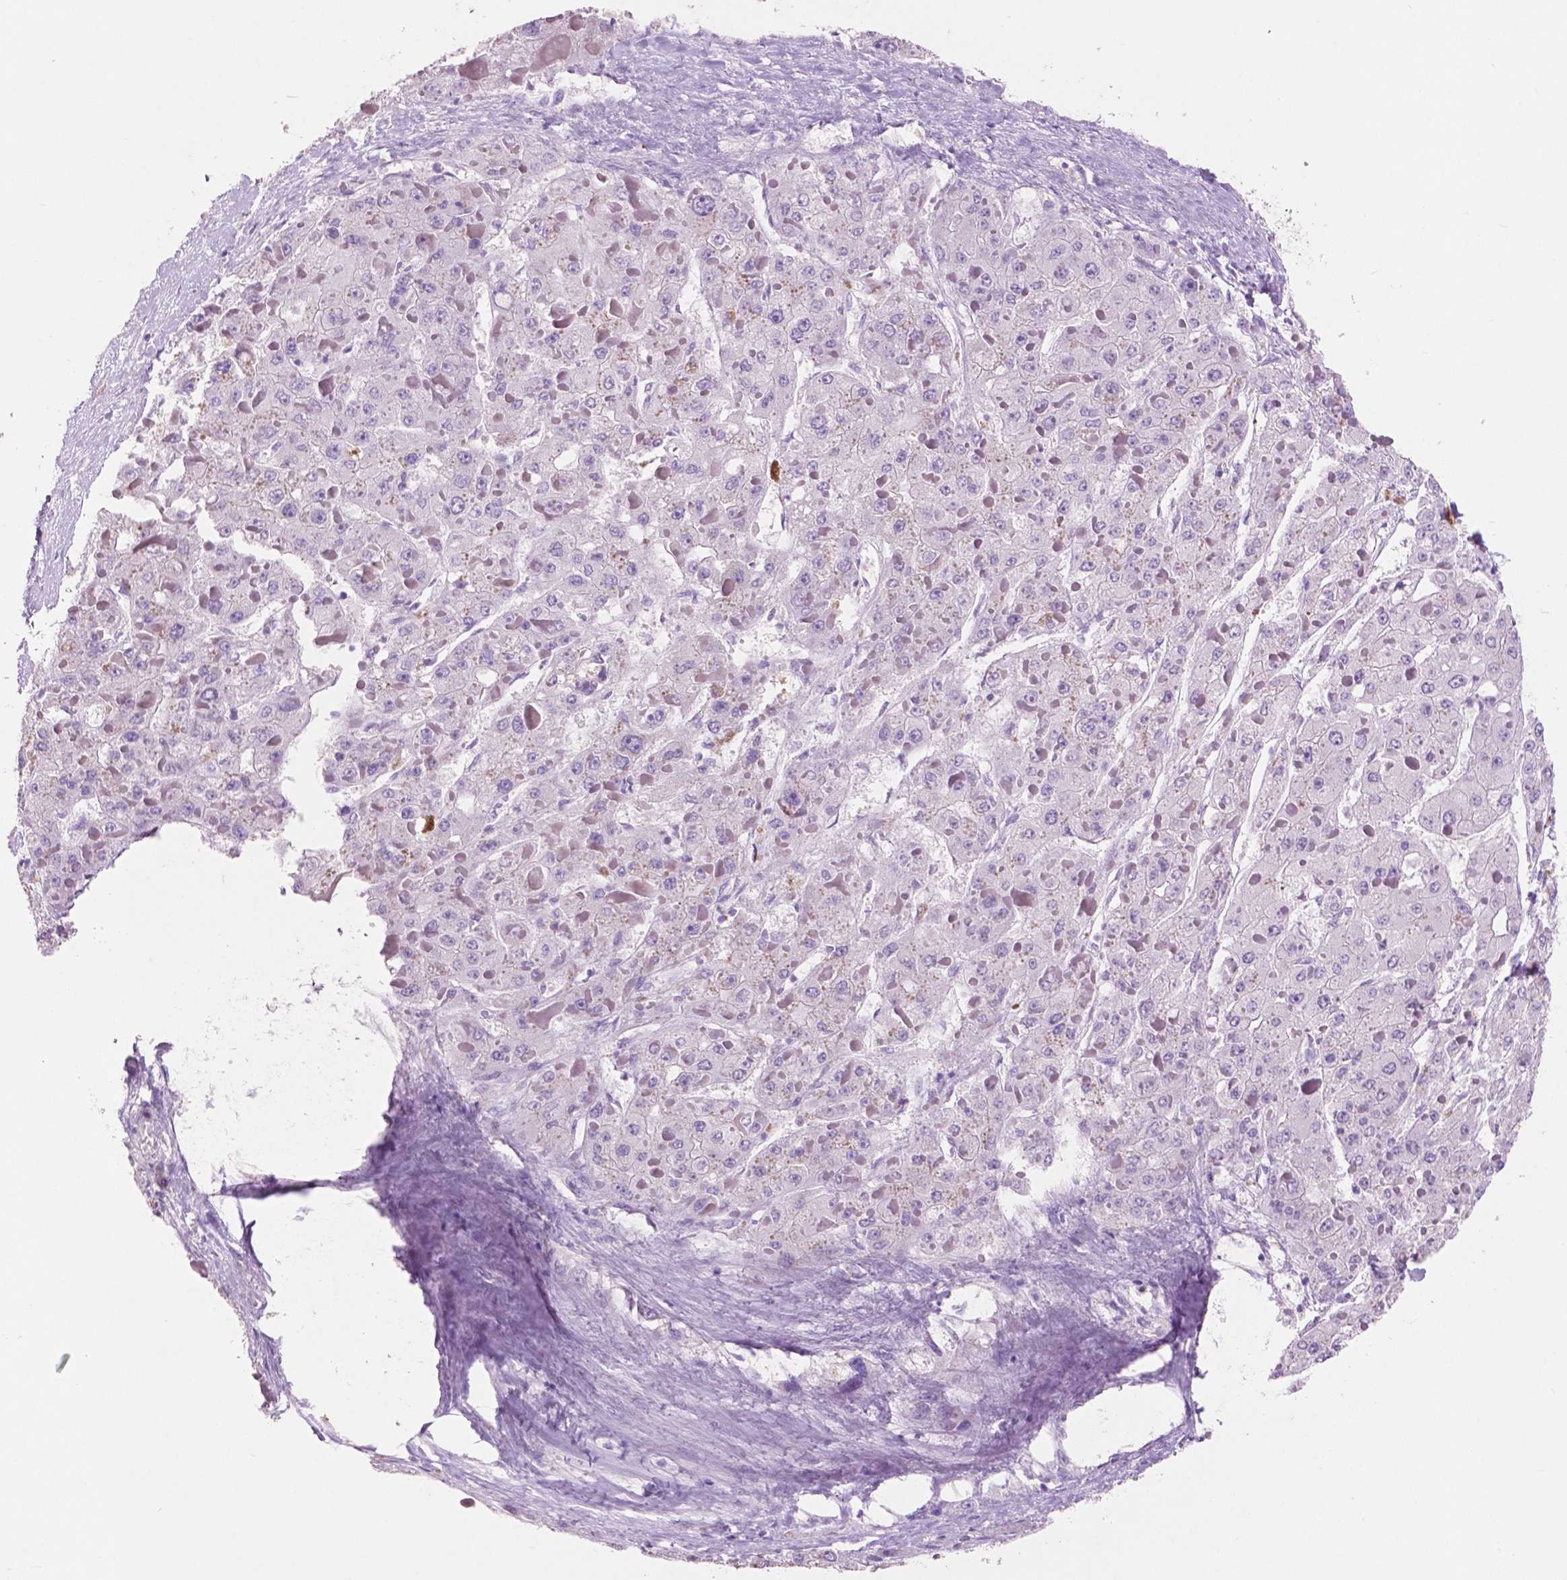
{"staining": {"intensity": "negative", "quantity": "none", "location": "none"}, "tissue": "liver cancer", "cell_type": "Tumor cells", "image_type": "cancer", "snomed": [{"axis": "morphology", "description": "Carcinoma, Hepatocellular, NOS"}, {"axis": "topography", "description": "Liver"}], "caption": "This is an IHC micrograph of hepatocellular carcinoma (liver). There is no expression in tumor cells.", "gene": "IDO1", "patient": {"sex": "female", "age": 73}}